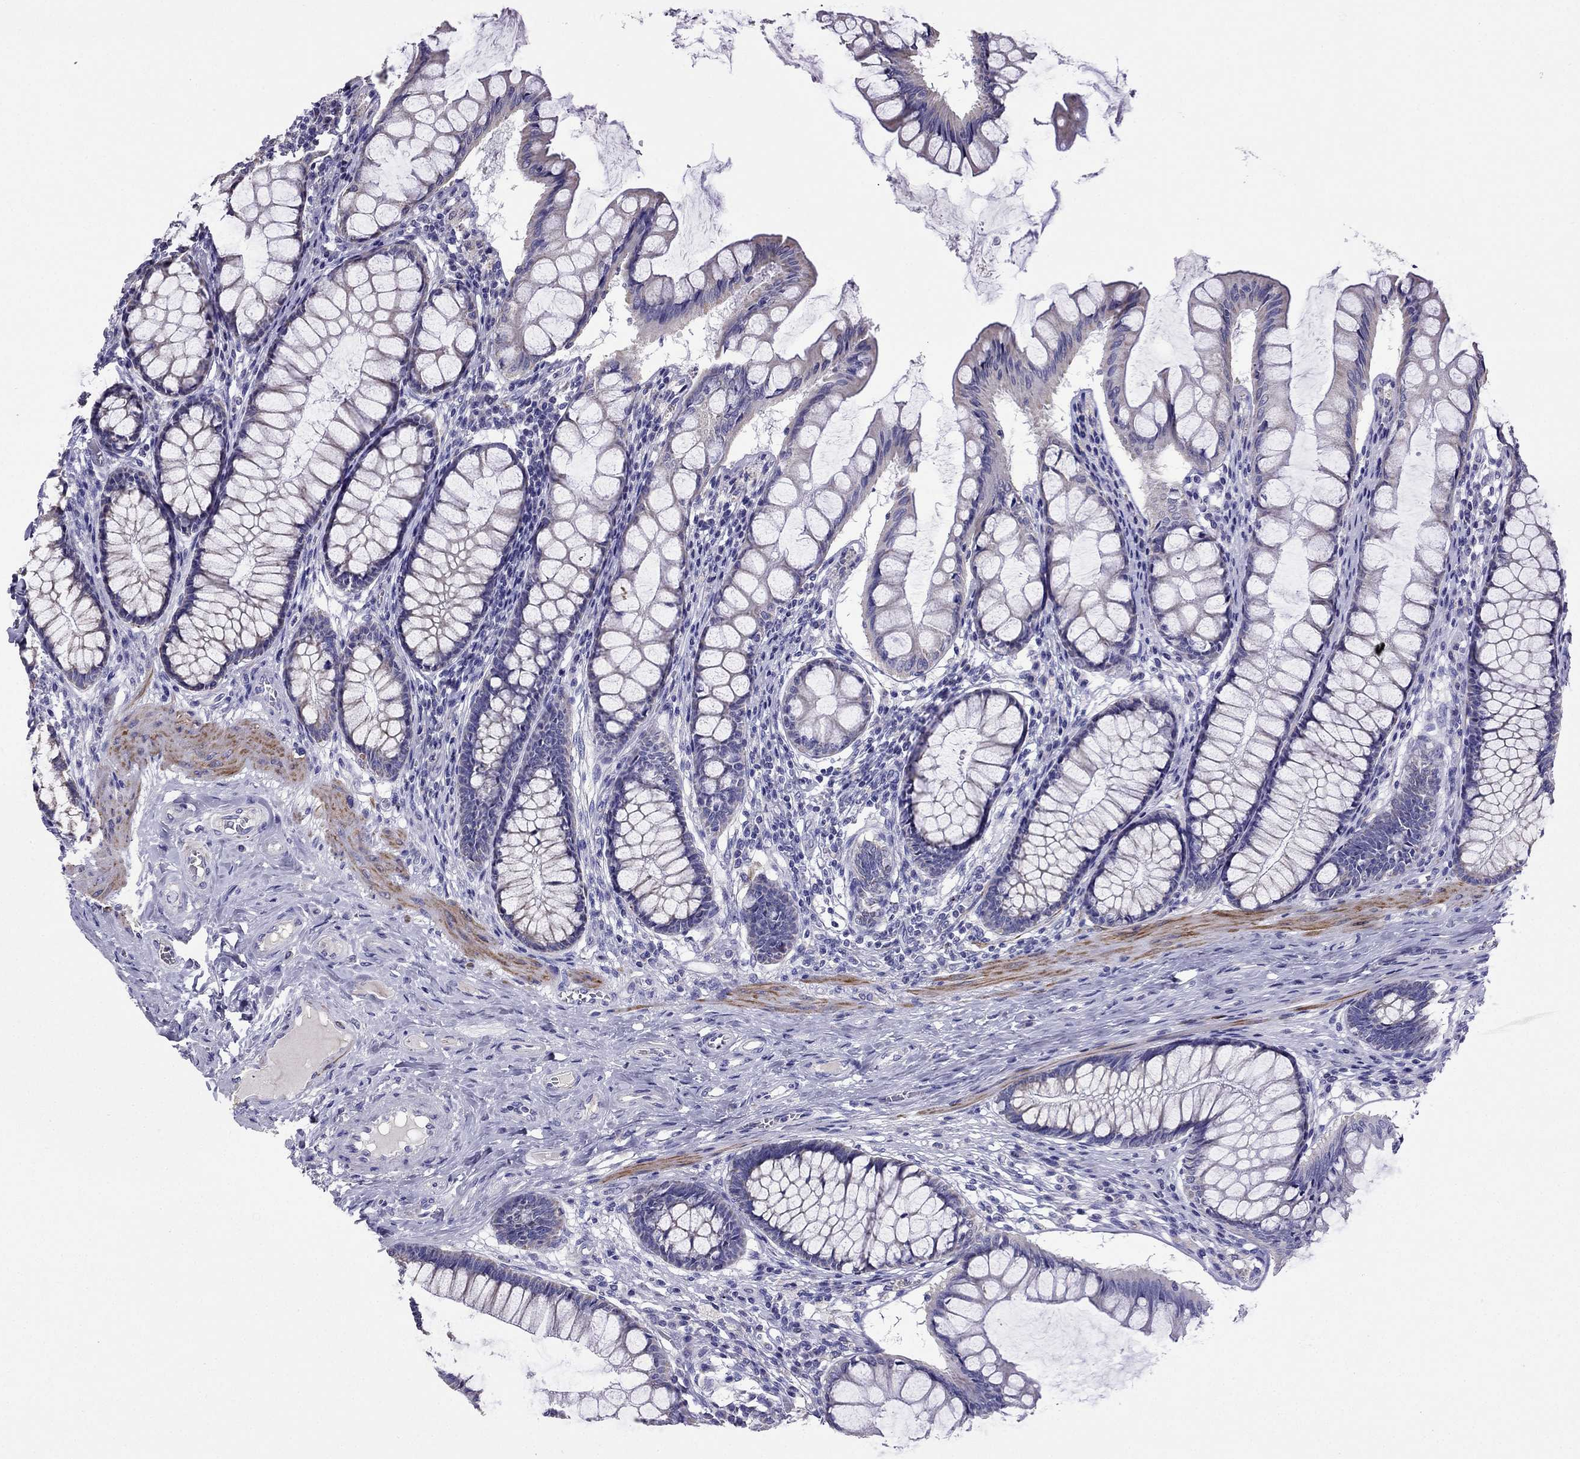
{"staining": {"intensity": "negative", "quantity": "none", "location": "none"}, "tissue": "colon", "cell_type": "Endothelial cells", "image_type": "normal", "snomed": [{"axis": "morphology", "description": "Normal tissue, NOS"}, {"axis": "topography", "description": "Colon"}], "caption": "Micrograph shows no significant protein positivity in endothelial cells of unremarkable colon.", "gene": "DSC1", "patient": {"sex": "female", "age": 65}}